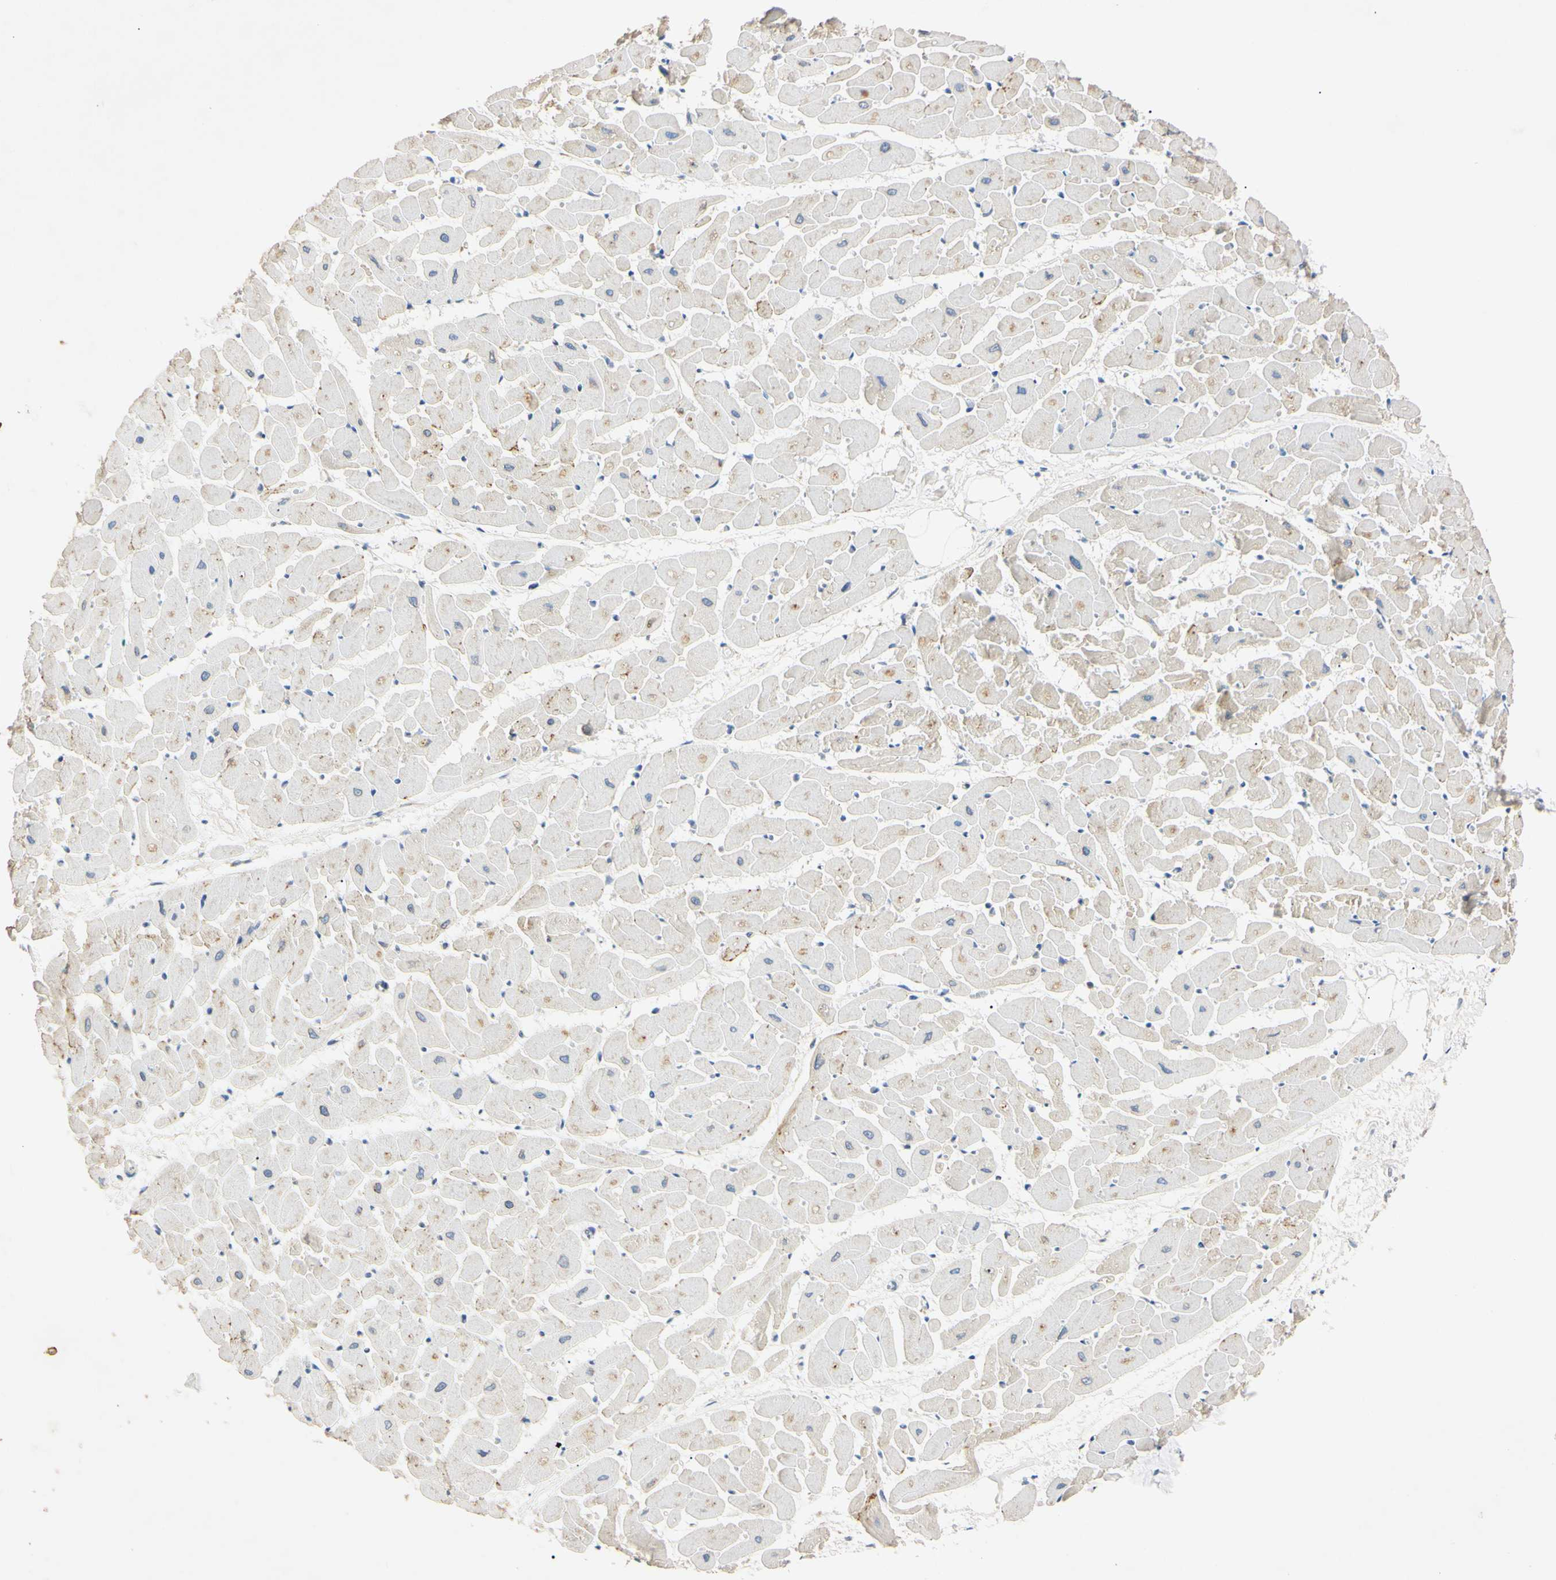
{"staining": {"intensity": "weak", "quantity": "<25%", "location": "cytoplasmic/membranous"}, "tissue": "heart muscle", "cell_type": "Cardiomyocytes", "image_type": "normal", "snomed": [{"axis": "morphology", "description": "Normal tissue, NOS"}, {"axis": "topography", "description": "Heart"}], "caption": "Cardiomyocytes are negative for protein expression in unremarkable human heart muscle. (DAB IHC with hematoxylin counter stain).", "gene": "DNAJB12", "patient": {"sex": "female", "age": 19}}